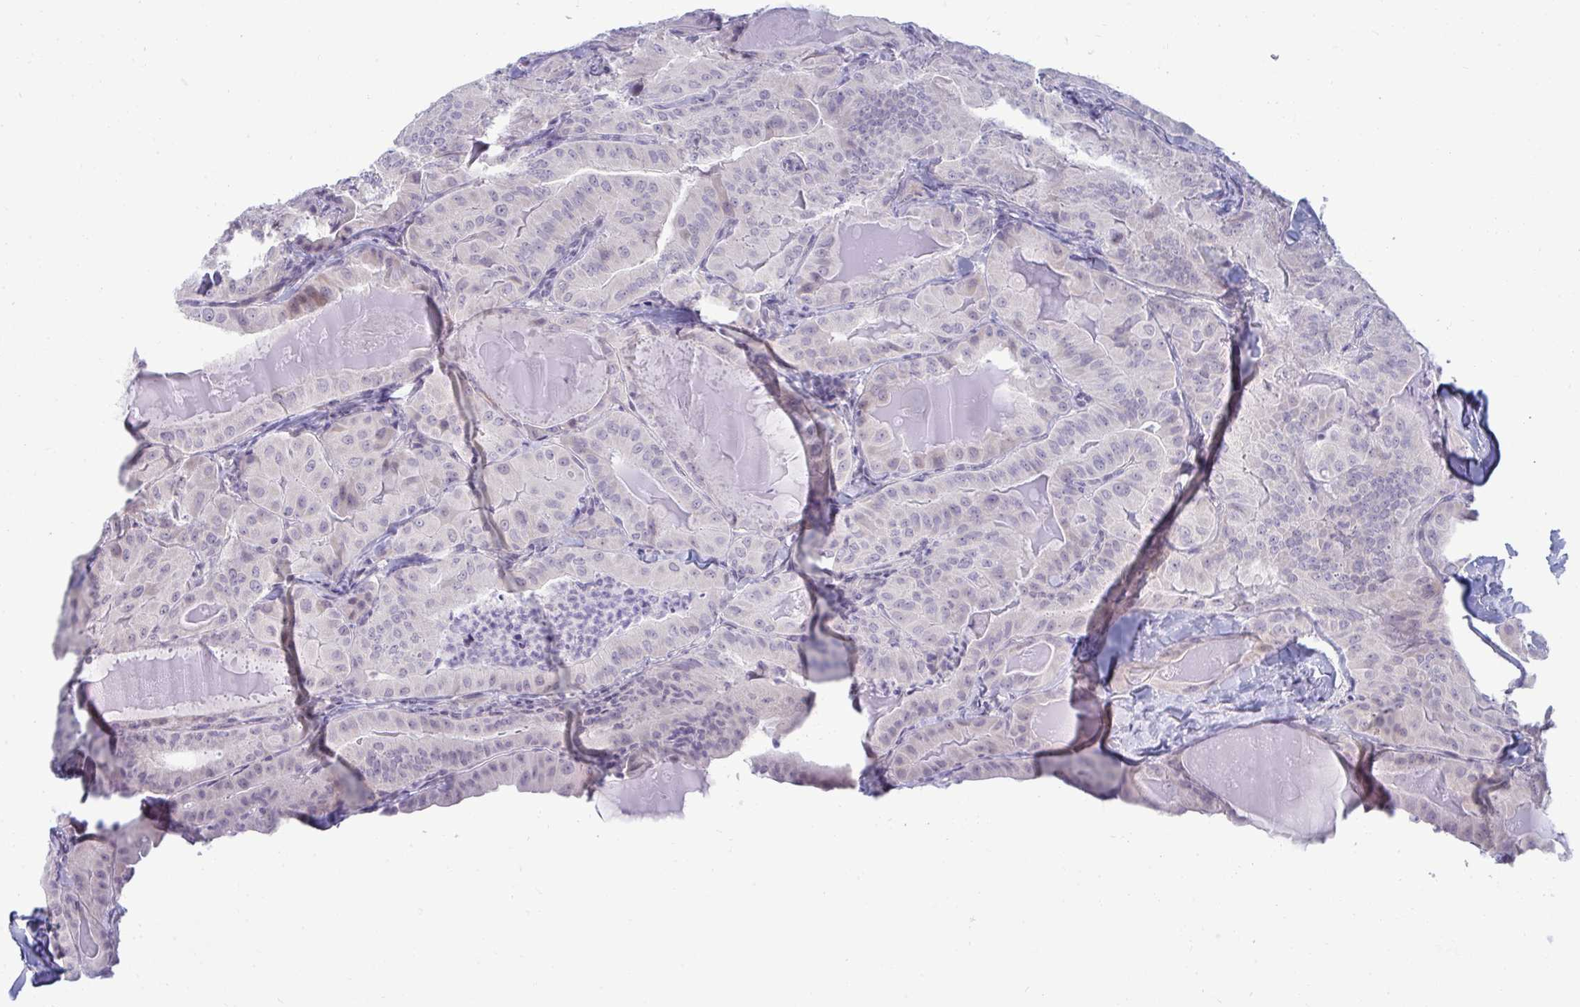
{"staining": {"intensity": "negative", "quantity": "none", "location": "none"}, "tissue": "thyroid cancer", "cell_type": "Tumor cells", "image_type": "cancer", "snomed": [{"axis": "morphology", "description": "Papillary adenocarcinoma, NOS"}, {"axis": "topography", "description": "Thyroid gland"}], "caption": "Tumor cells are negative for protein expression in human thyroid cancer. (IHC, brightfield microscopy, high magnification).", "gene": "RNASEH1", "patient": {"sex": "female", "age": 68}}